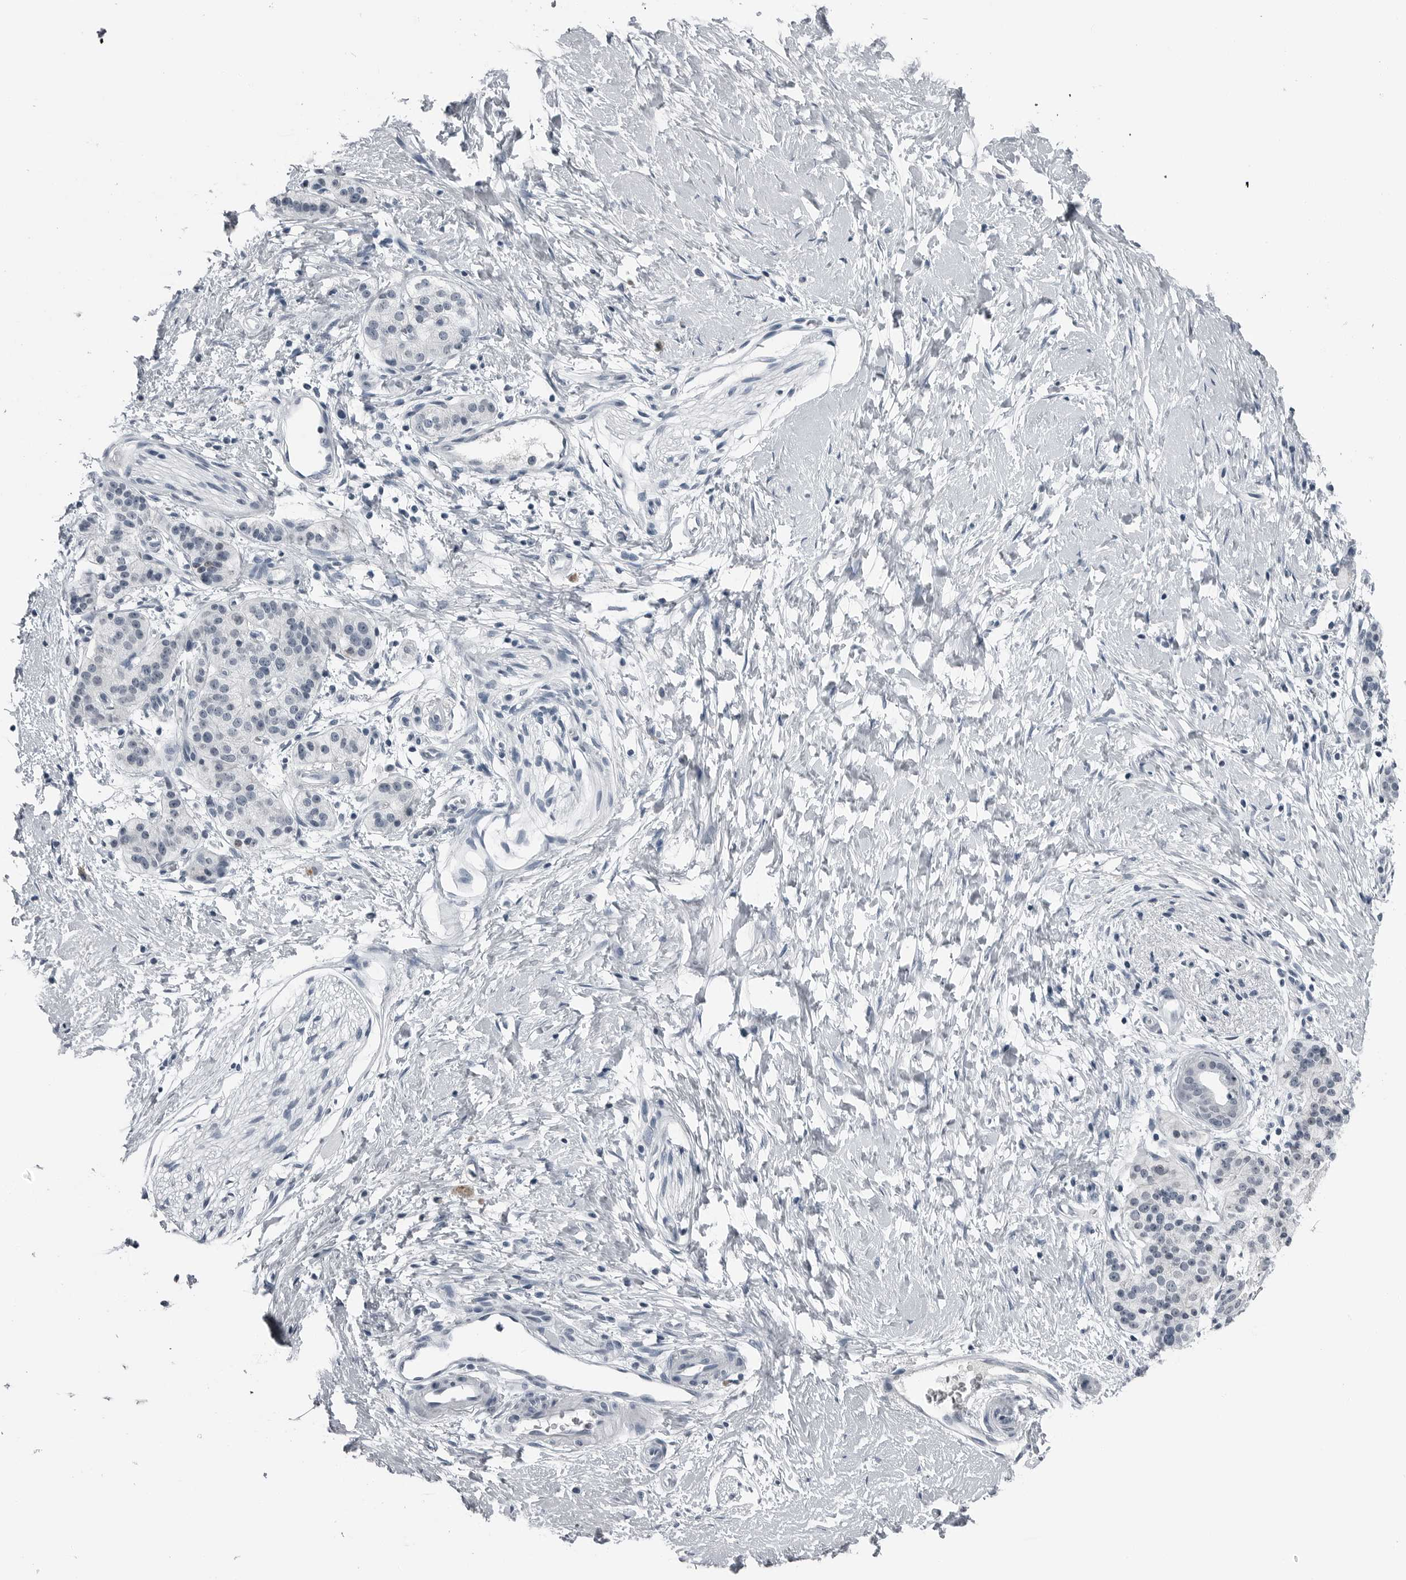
{"staining": {"intensity": "negative", "quantity": "none", "location": "none"}, "tissue": "pancreatic cancer", "cell_type": "Tumor cells", "image_type": "cancer", "snomed": [{"axis": "morphology", "description": "Adenocarcinoma, NOS"}, {"axis": "topography", "description": "Pancreas"}], "caption": "An immunohistochemistry image of pancreatic cancer (adenocarcinoma) is shown. There is no staining in tumor cells of pancreatic cancer (adenocarcinoma). (DAB (3,3'-diaminobenzidine) immunohistochemistry (IHC) with hematoxylin counter stain).", "gene": "SPINK1", "patient": {"sex": "male", "age": 50}}